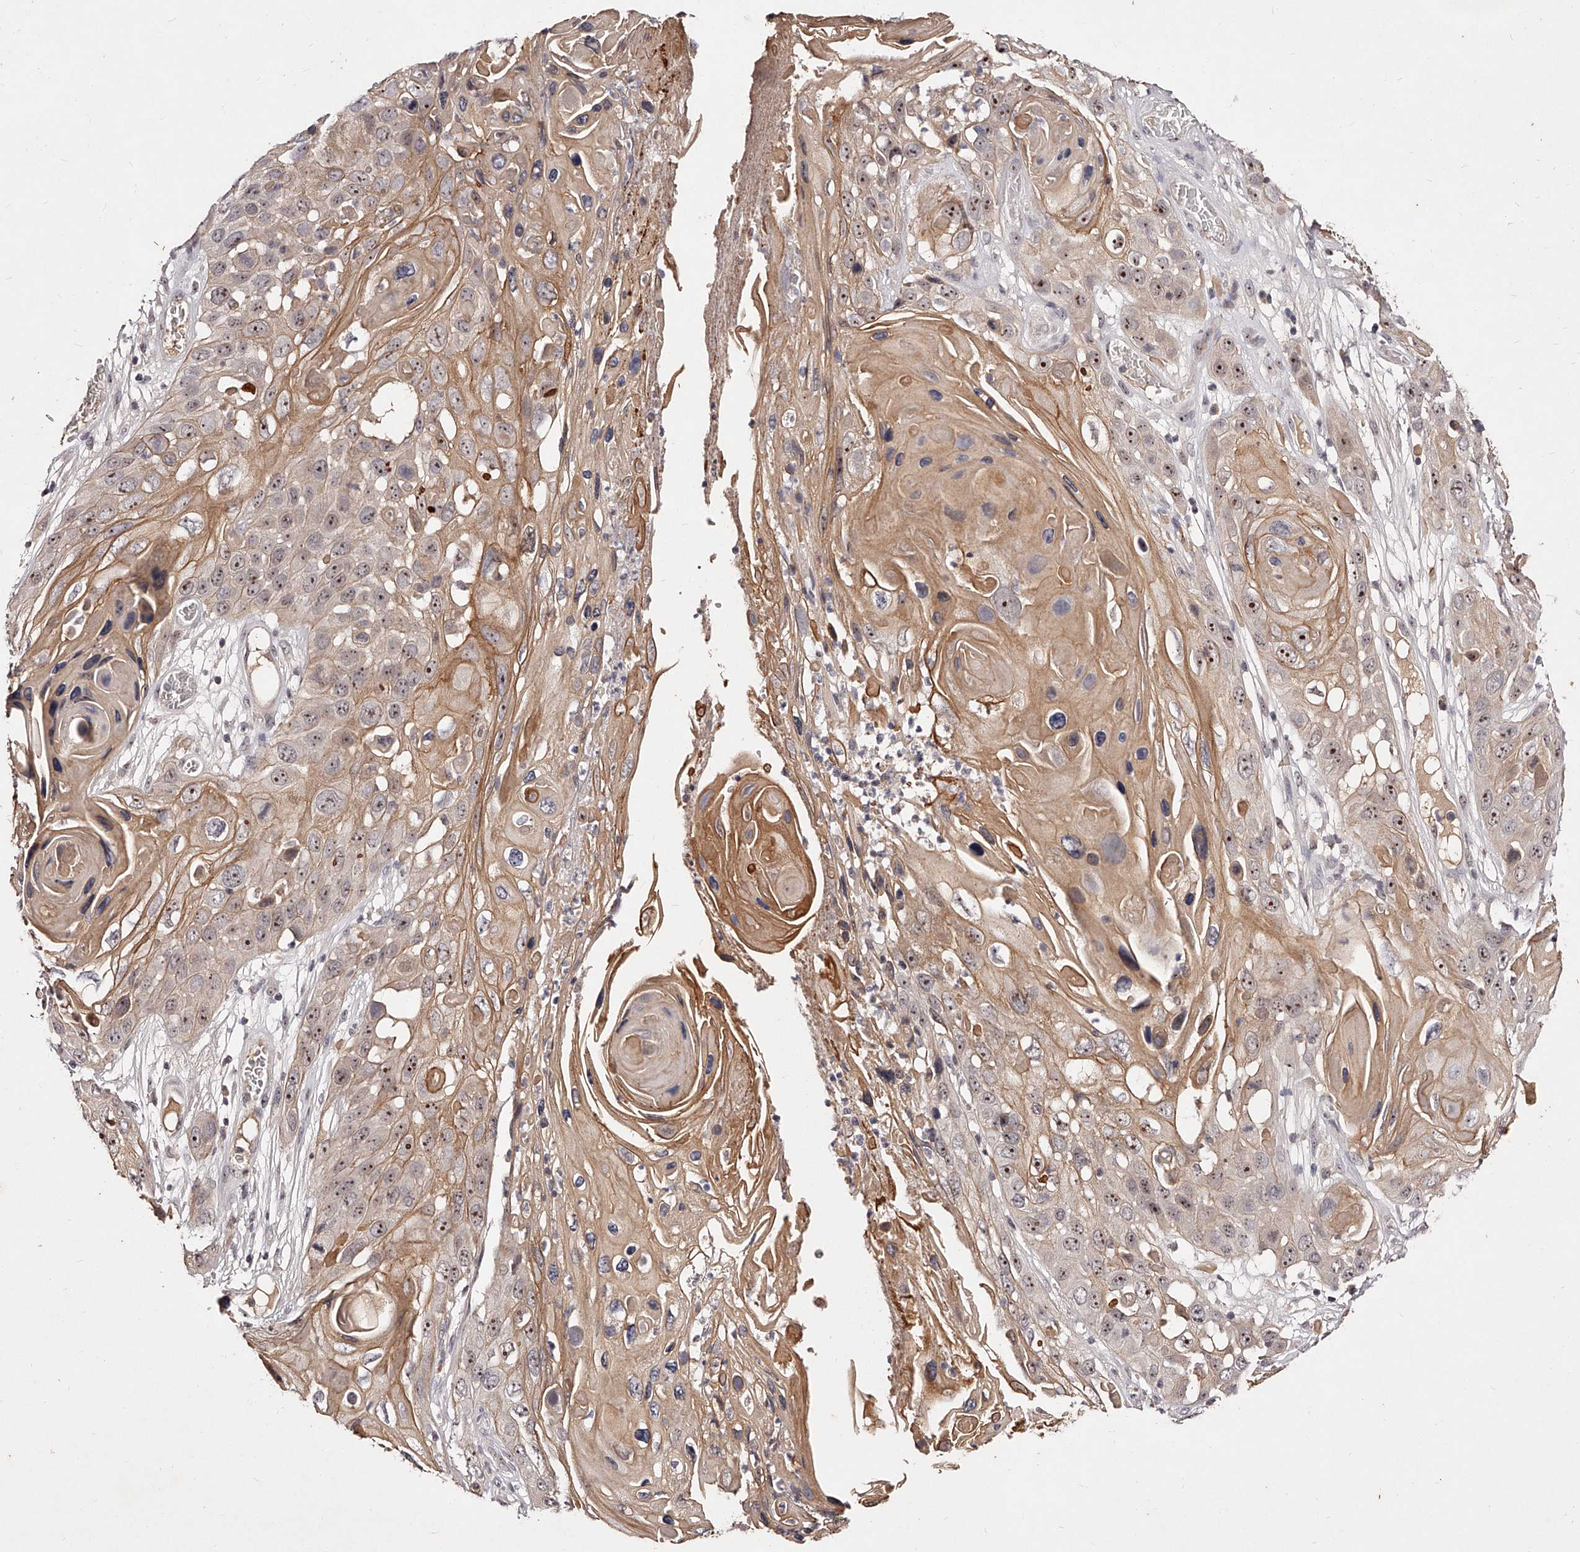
{"staining": {"intensity": "weak", "quantity": ">75%", "location": "cytoplasmic/membranous,nuclear"}, "tissue": "skin cancer", "cell_type": "Tumor cells", "image_type": "cancer", "snomed": [{"axis": "morphology", "description": "Squamous cell carcinoma, NOS"}, {"axis": "topography", "description": "Skin"}], "caption": "A photomicrograph showing weak cytoplasmic/membranous and nuclear staining in approximately >75% of tumor cells in skin cancer, as visualized by brown immunohistochemical staining.", "gene": "PHACTR1", "patient": {"sex": "male", "age": 55}}